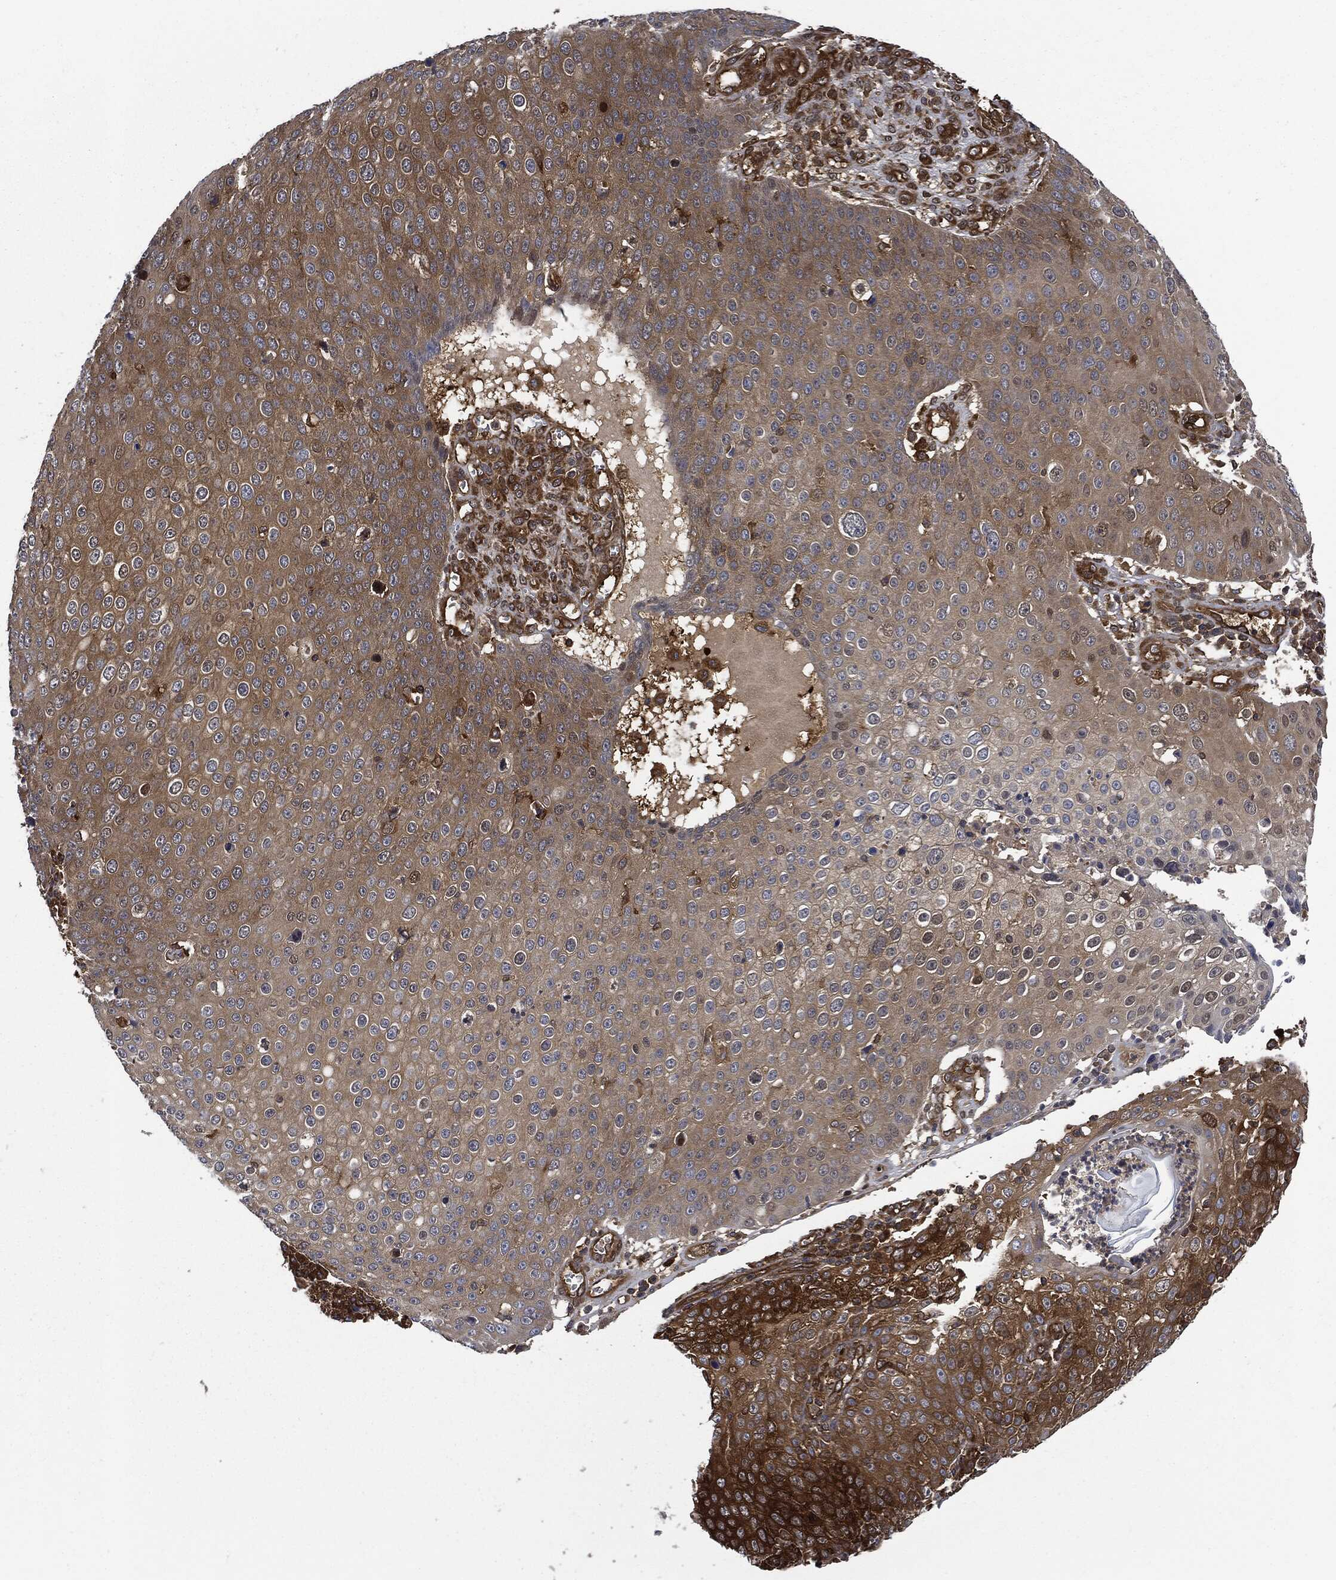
{"staining": {"intensity": "strong", "quantity": "<25%", "location": "cytoplasmic/membranous"}, "tissue": "skin cancer", "cell_type": "Tumor cells", "image_type": "cancer", "snomed": [{"axis": "morphology", "description": "Squamous cell carcinoma, NOS"}, {"axis": "topography", "description": "Skin"}], "caption": "Tumor cells show strong cytoplasmic/membranous expression in approximately <25% of cells in skin cancer.", "gene": "XPNPEP1", "patient": {"sex": "male", "age": 71}}